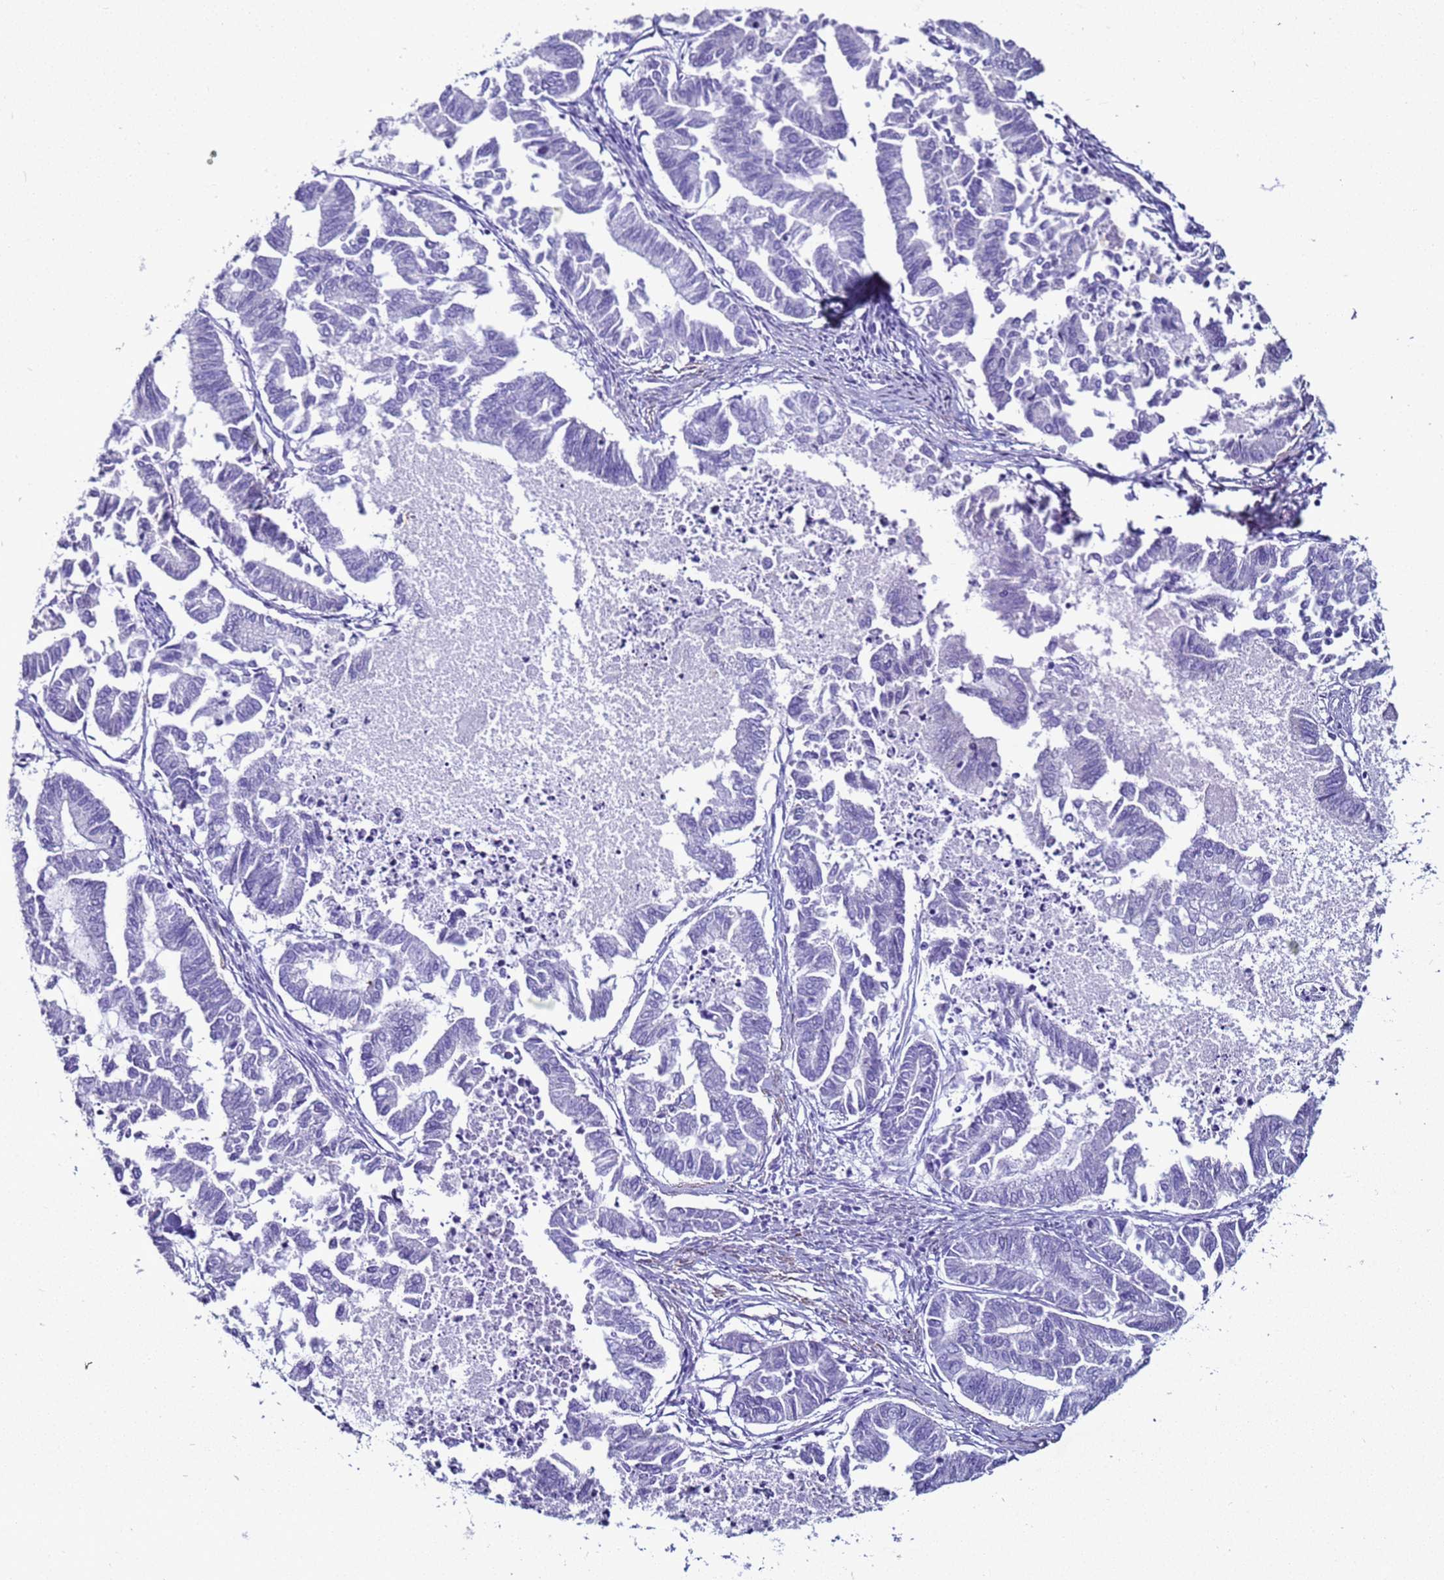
{"staining": {"intensity": "negative", "quantity": "none", "location": "none"}, "tissue": "endometrial cancer", "cell_type": "Tumor cells", "image_type": "cancer", "snomed": [{"axis": "morphology", "description": "Adenocarcinoma, NOS"}, {"axis": "topography", "description": "Endometrium"}], "caption": "Endometrial adenocarcinoma was stained to show a protein in brown. There is no significant positivity in tumor cells.", "gene": "LCMT1", "patient": {"sex": "female", "age": 79}}